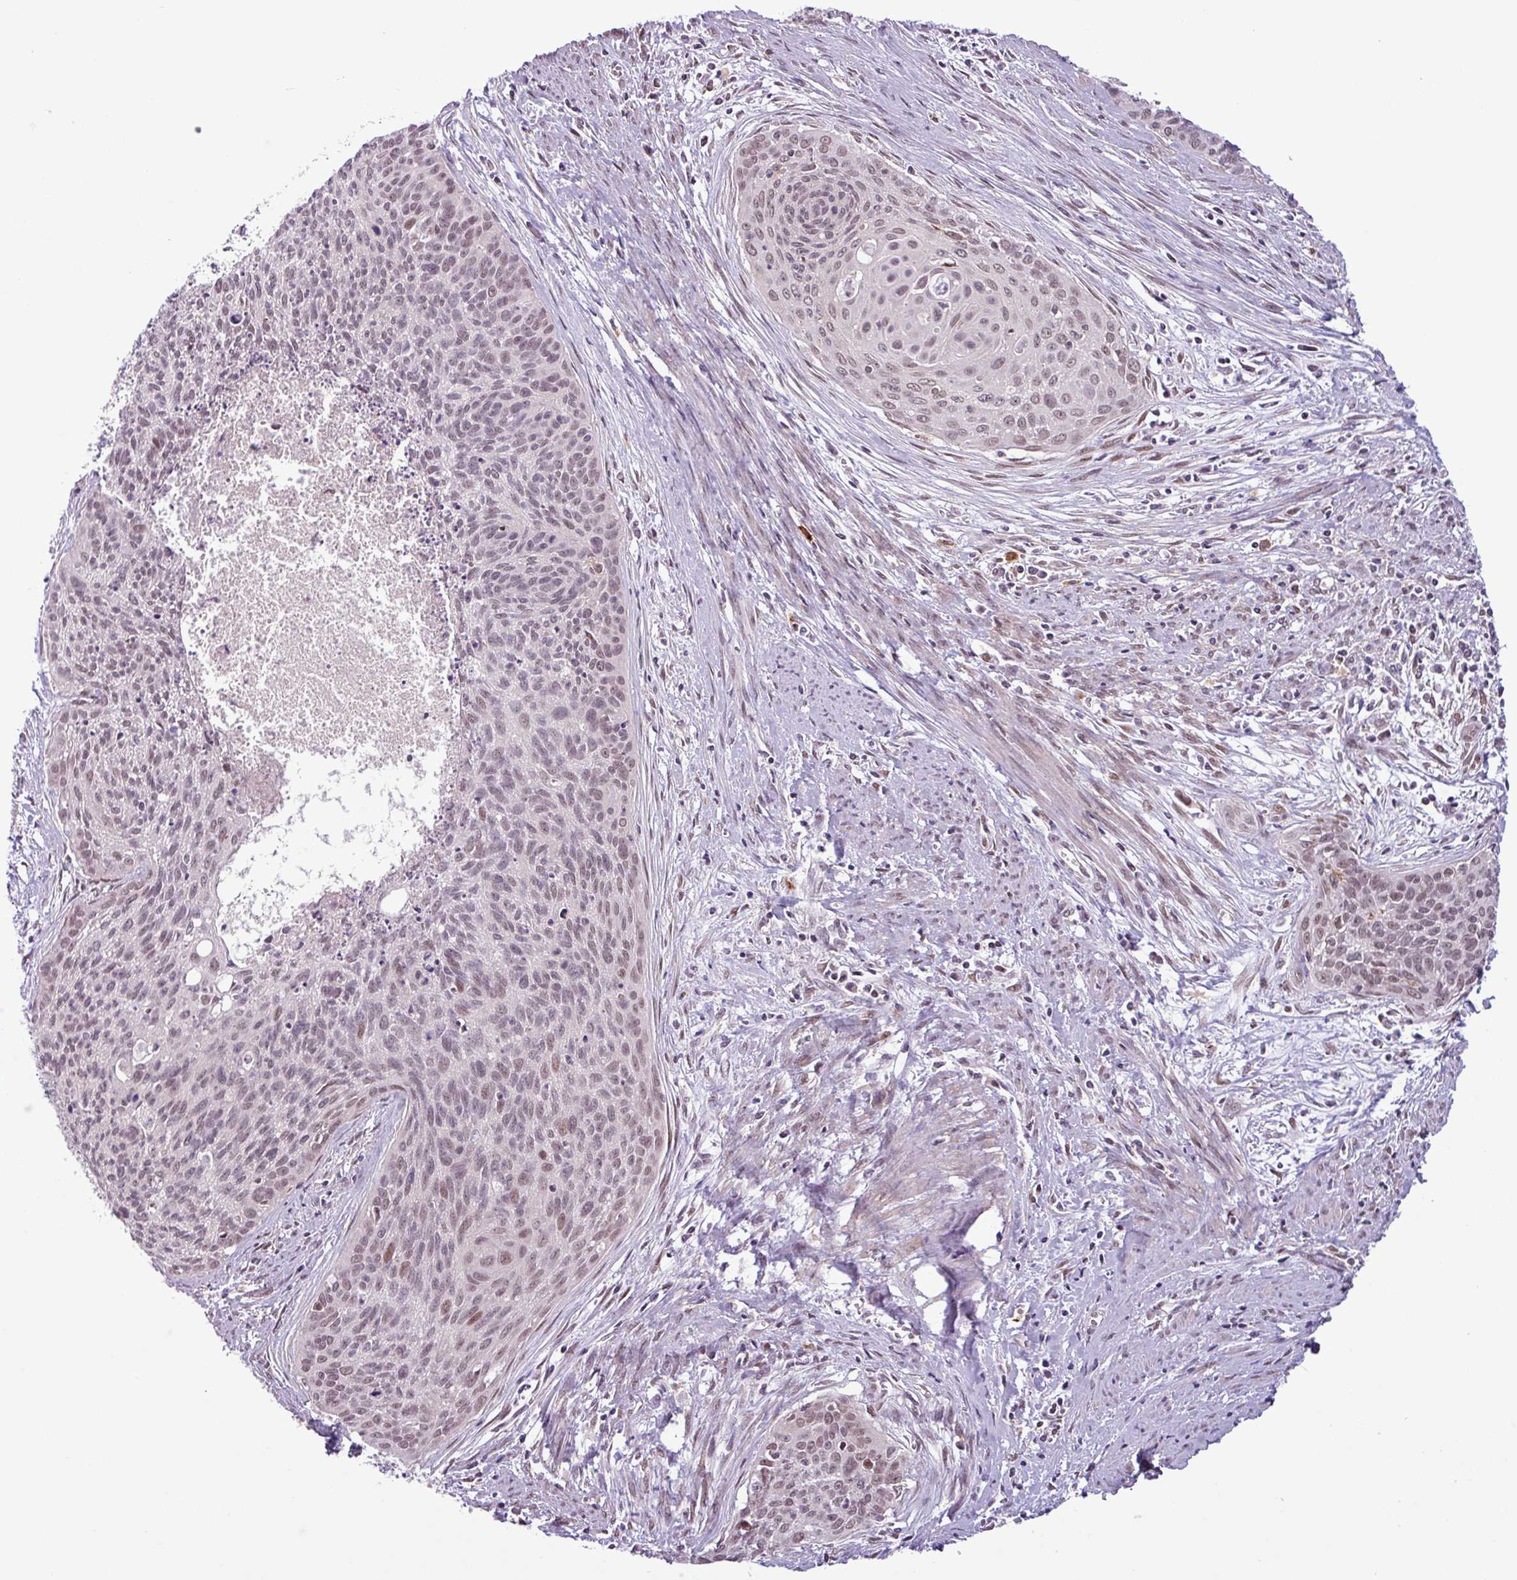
{"staining": {"intensity": "weak", "quantity": "25%-75%", "location": "nuclear"}, "tissue": "cervical cancer", "cell_type": "Tumor cells", "image_type": "cancer", "snomed": [{"axis": "morphology", "description": "Squamous cell carcinoma, NOS"}, {"axis": "topography", "description": "Cervix"}], "caption": "A high-resolution photomicrograph shows immunohistochemistry staining of cervical cancer (squamous cell carcinoma), which displays weak nuclear positivity in about 25%-75% of tumor cells.", "gene": "NOTCH2", "patient": {"sex": "female", "age": 55}}